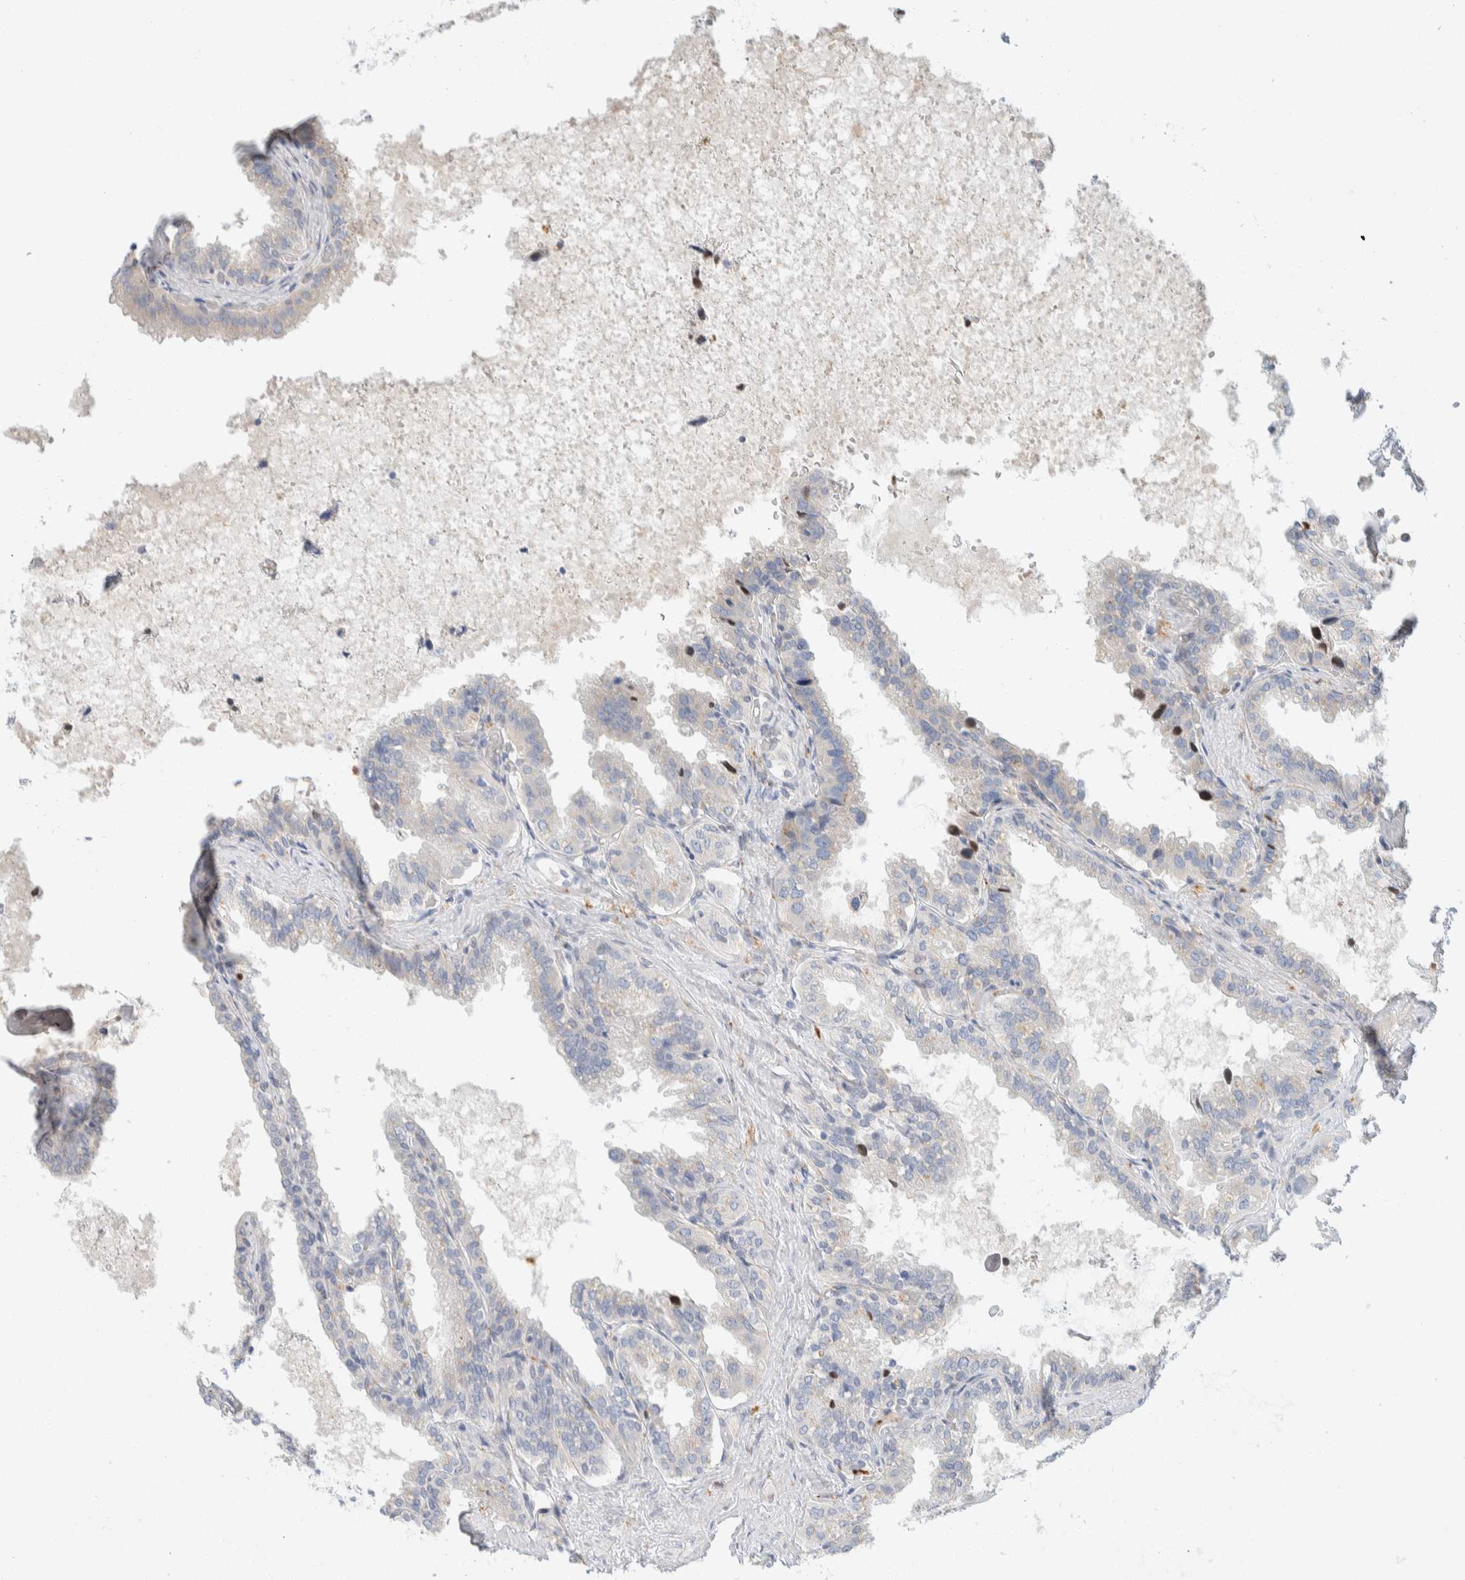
{"staining": {"intensity": "moderate", "quantity": "25%-75%", "location": "cytoplasmic/membranous"}, "tissue": "seminal vesicle", "cell_type": "Glandular cells", "image_type": "normal", "snomed": [{"axis": "morphology", "description": "Normal tissue, NOS"}, {"axis": "topography", "description": "Seminal veicle"}], "caption": "High-magnification brightfield microscopy of unremarkable seminal vesicle stained with DAB (3,3'-diaminobenzidine) (brown) and counterstained with hematoxylin (blue). glandular cells exhibit moderate cytoplasmic/membranous staining is identified in about25%-75% of cells.", "gene": "TMEM184B", "patient": {"sex": "male", "age": 46}}